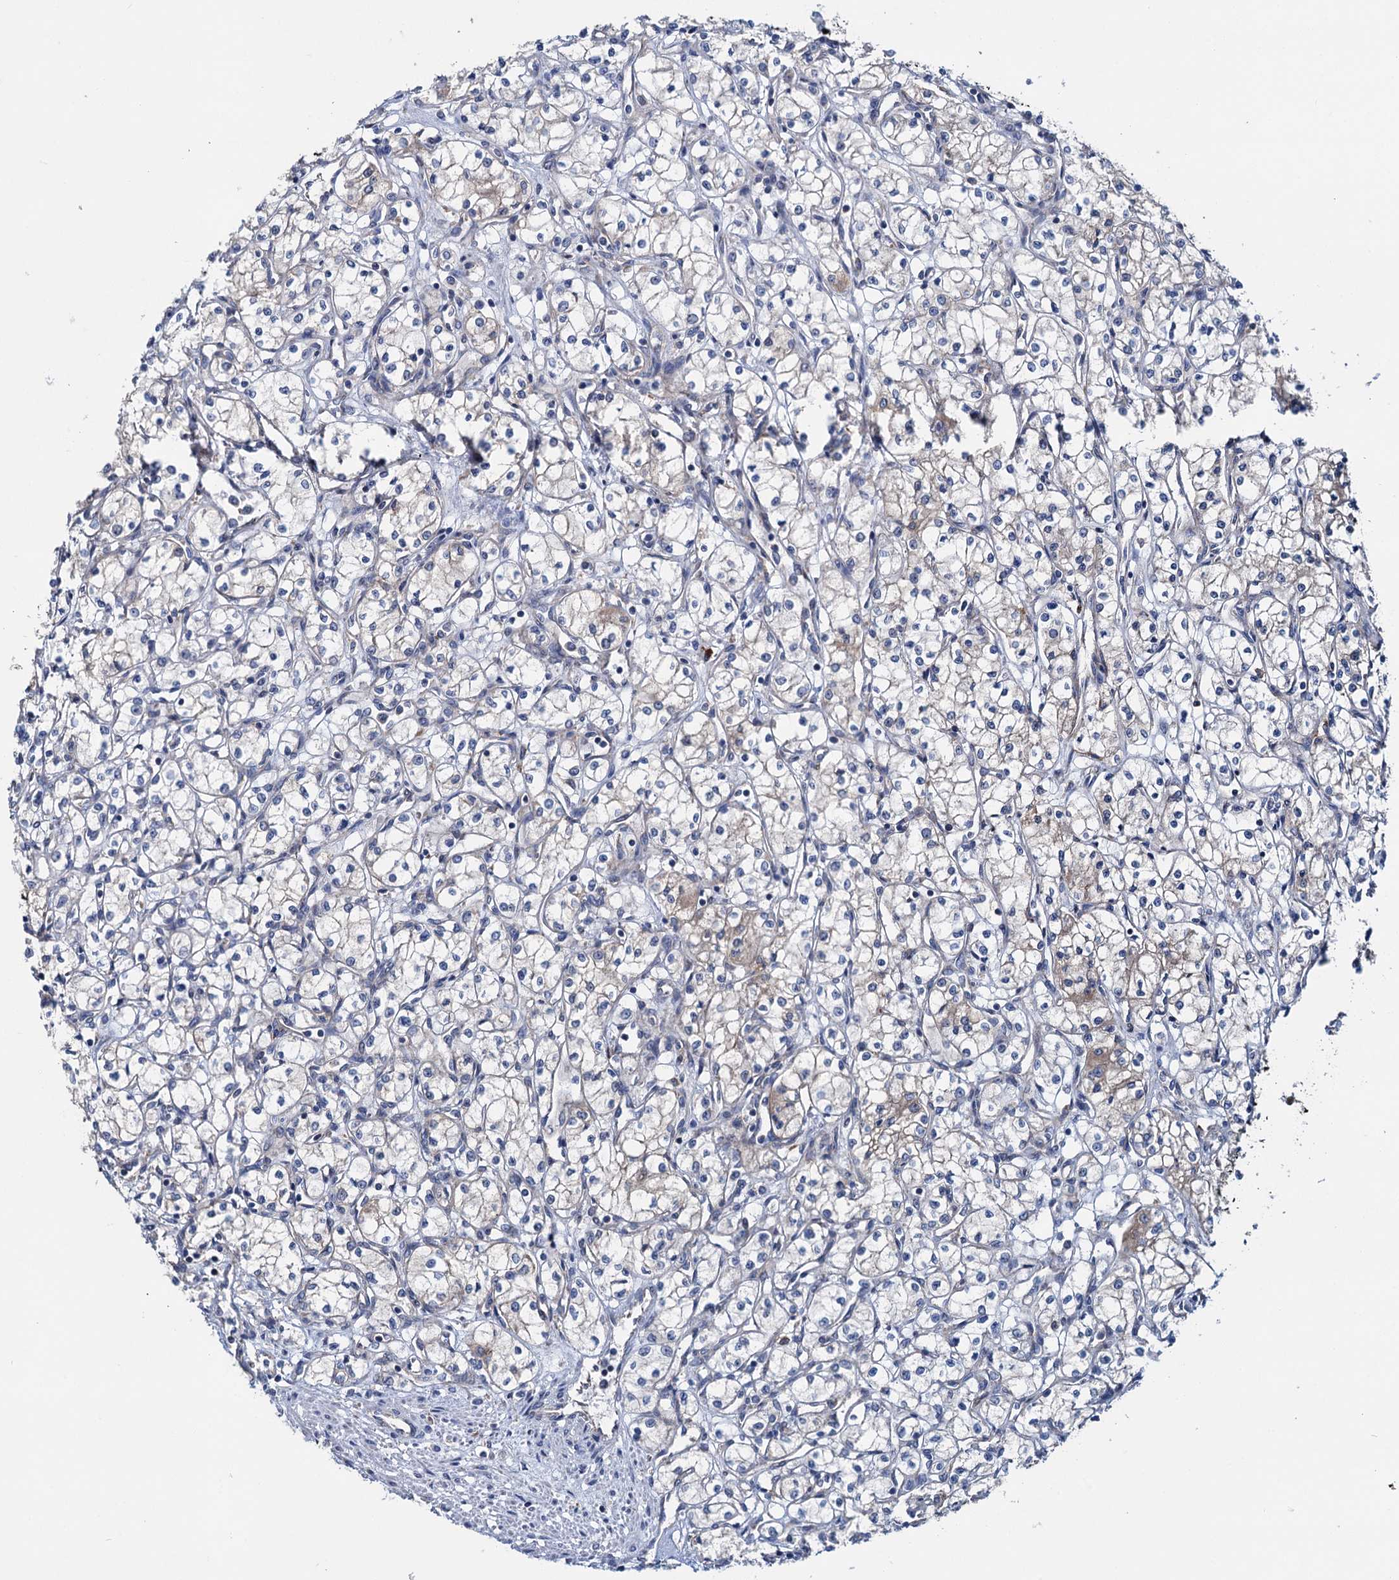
{"staining": {"intensity": "weak", "quantity": "<25%", "location": "cytoplasmic/membranous"}, "tissue": "renal cancer", "cell_type": "Tumor cells", "image_type": "cancer", "snomed": [{"axis": "morphology", "description": "Adenocarcinoma, NOS"}, {"axis": "topography", "description": "Kidney"}], "caption": "High power microscopy photomicrograph of an immunohistochemistry (IHC) micrograph of renal cancer (adenocarcinoma), revealing no significant staining in tumor cells.", "gene": "EYA4", "patient": {"sex": "male", "age": 59}}